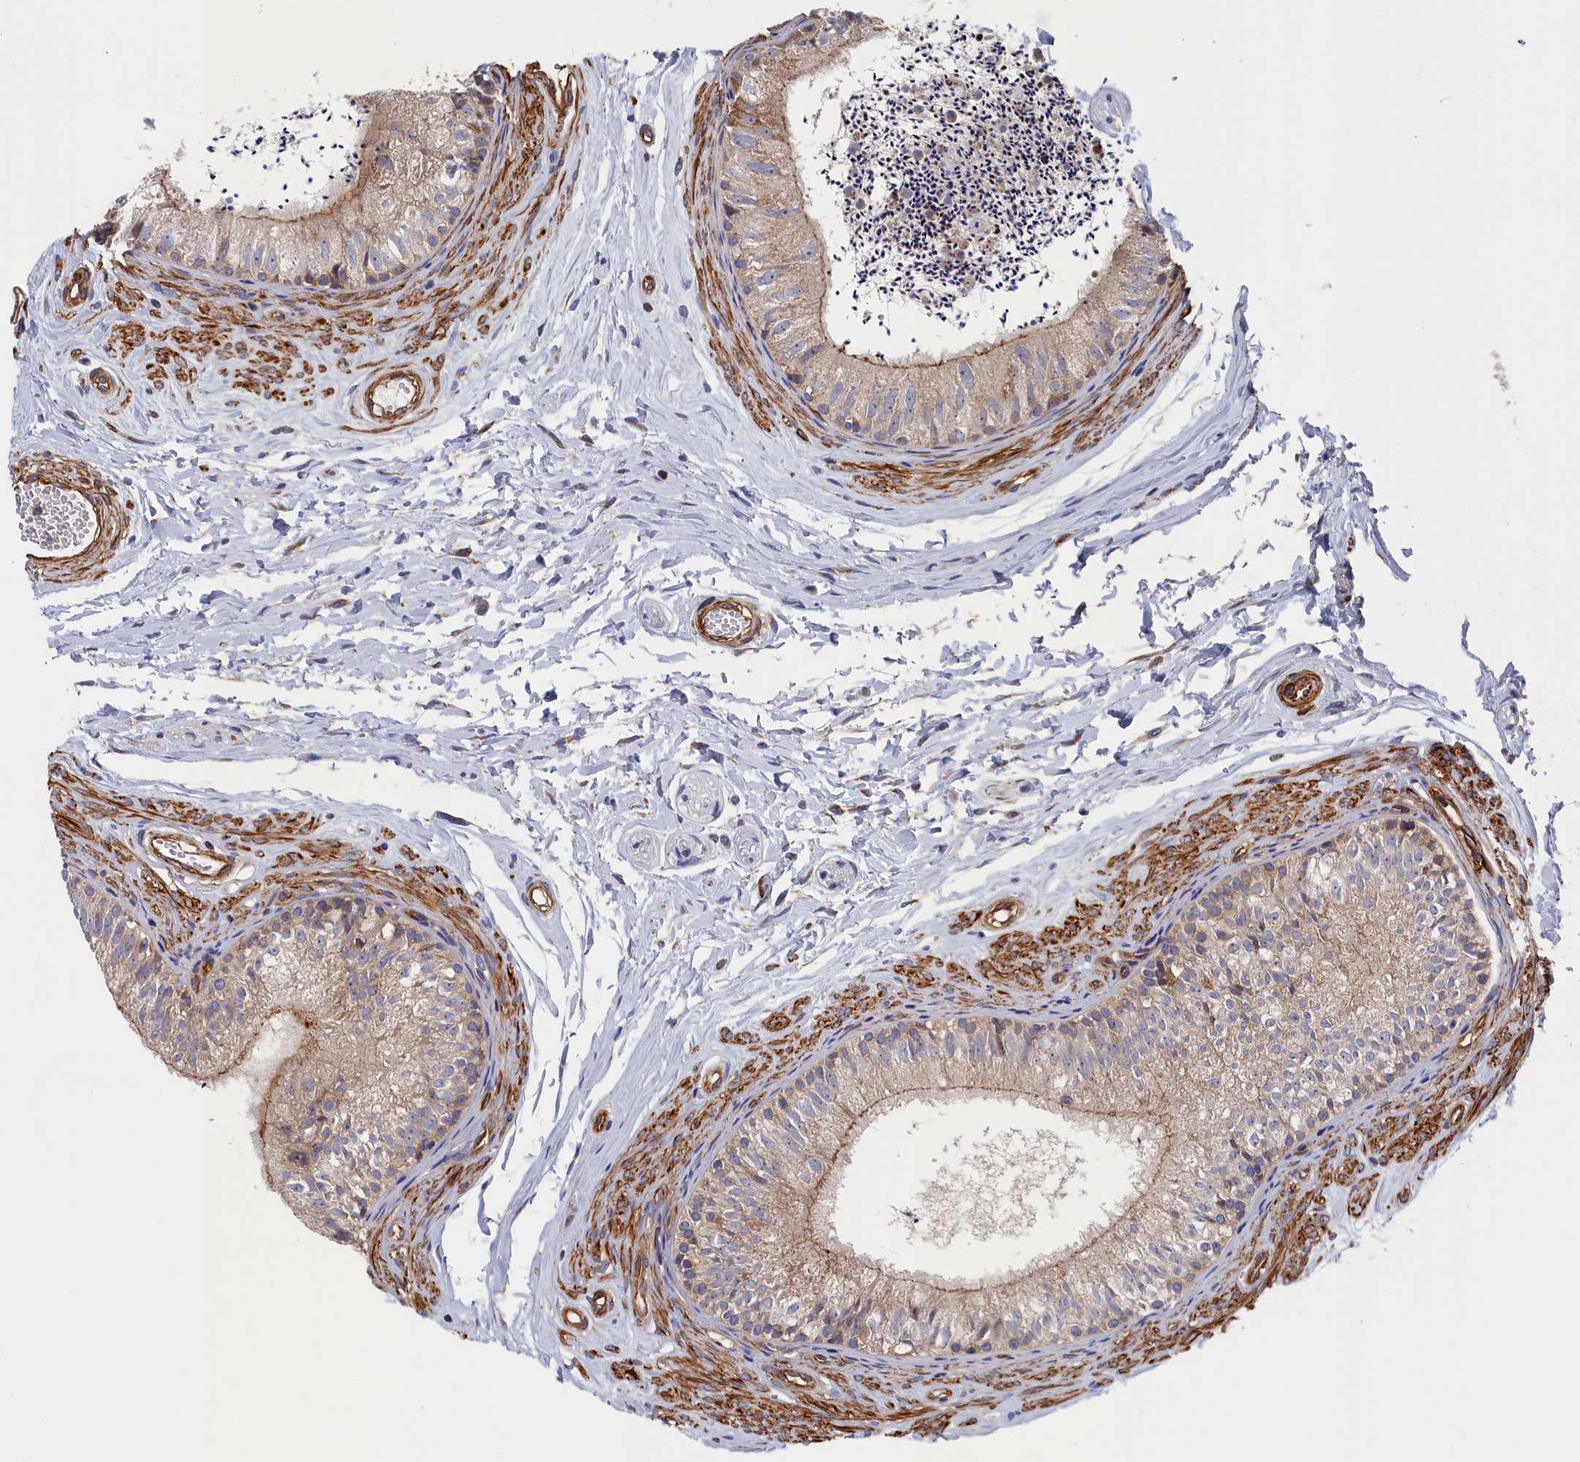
{"staining": {"intensity": "weak", "quantity": "25%-75%", "location": "cytoplasmic/membranous"}, "tissue": "epididymis", "cell_type": "Glandular cells", "image_type": "normal", "snomed": [{"axis": "morphology", "description": "Normal tissue, NOS"}, {"axis": "topography", "description": "Epididymis"}], "caption": "IHC (DAB (3,3'-diaminobenzidine)) staining of normal epididymis exhibits weak cytoplasmic/membranous protein staining in approximately 25%-75% of glandular cells. (DAB (3,3'-diaminobenzidine) IHC, brown staining for protein, blue staining for nuclei).", "gene": "LDHD", "patient": {"sex": "male", "age": 56}}